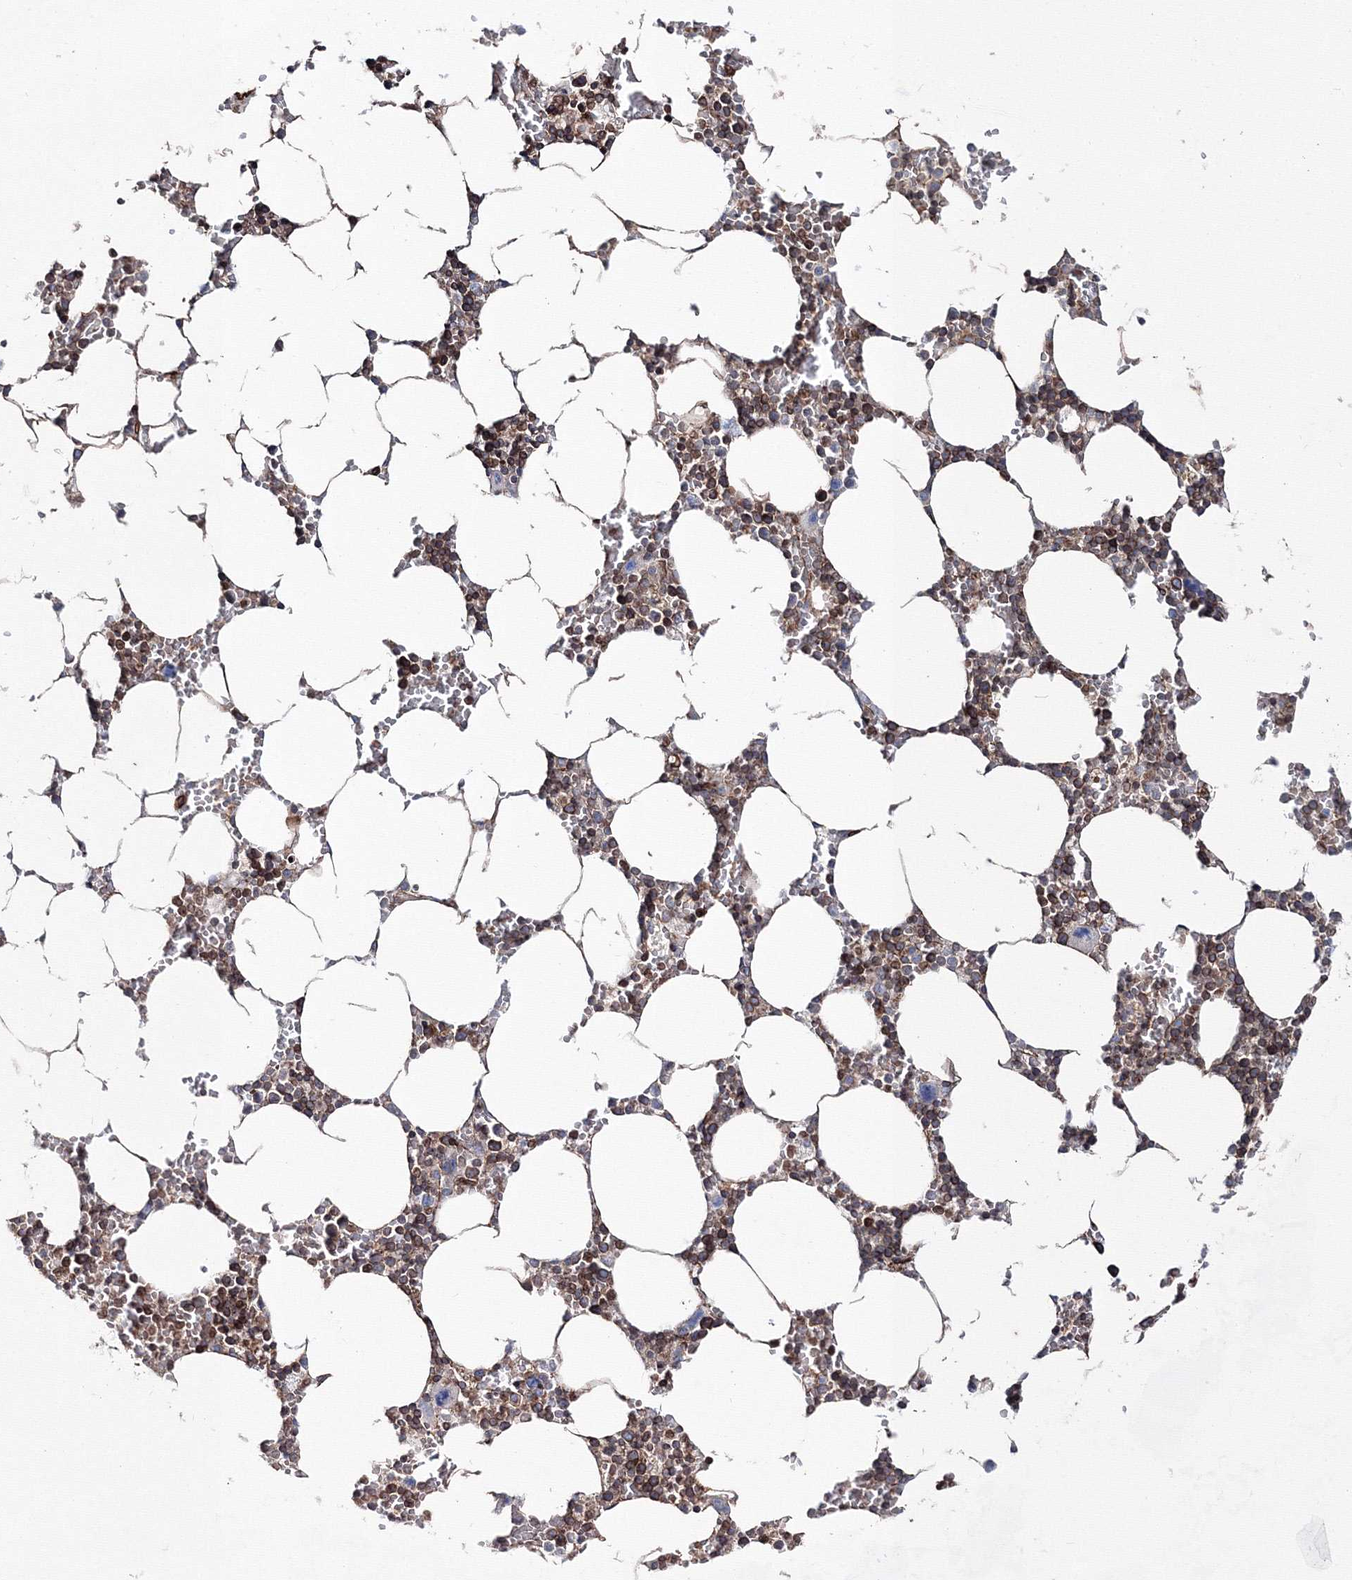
{"staining": {"intensity": "moderate", "quantity": ">75%", "location": "cytoplasmic/membranous"}, "tissue": "bone marrow", "cell_type": "Hematopoietic cells", "image_type": "normal", "snomed": [{"axis": "morphology", "description": "Normal tissue, NOS"}, {"axis": "topography", "description": "Bone marrow"}], "caption": "An IHC image of normal tissue is shown. Protein staining in brown highlights moderate cytoplasmic/membranous positivity in bone marrow within hematopoietic cells.", "gene": "ANKRD37", "patient": {"sex": "male", "age": 70}}